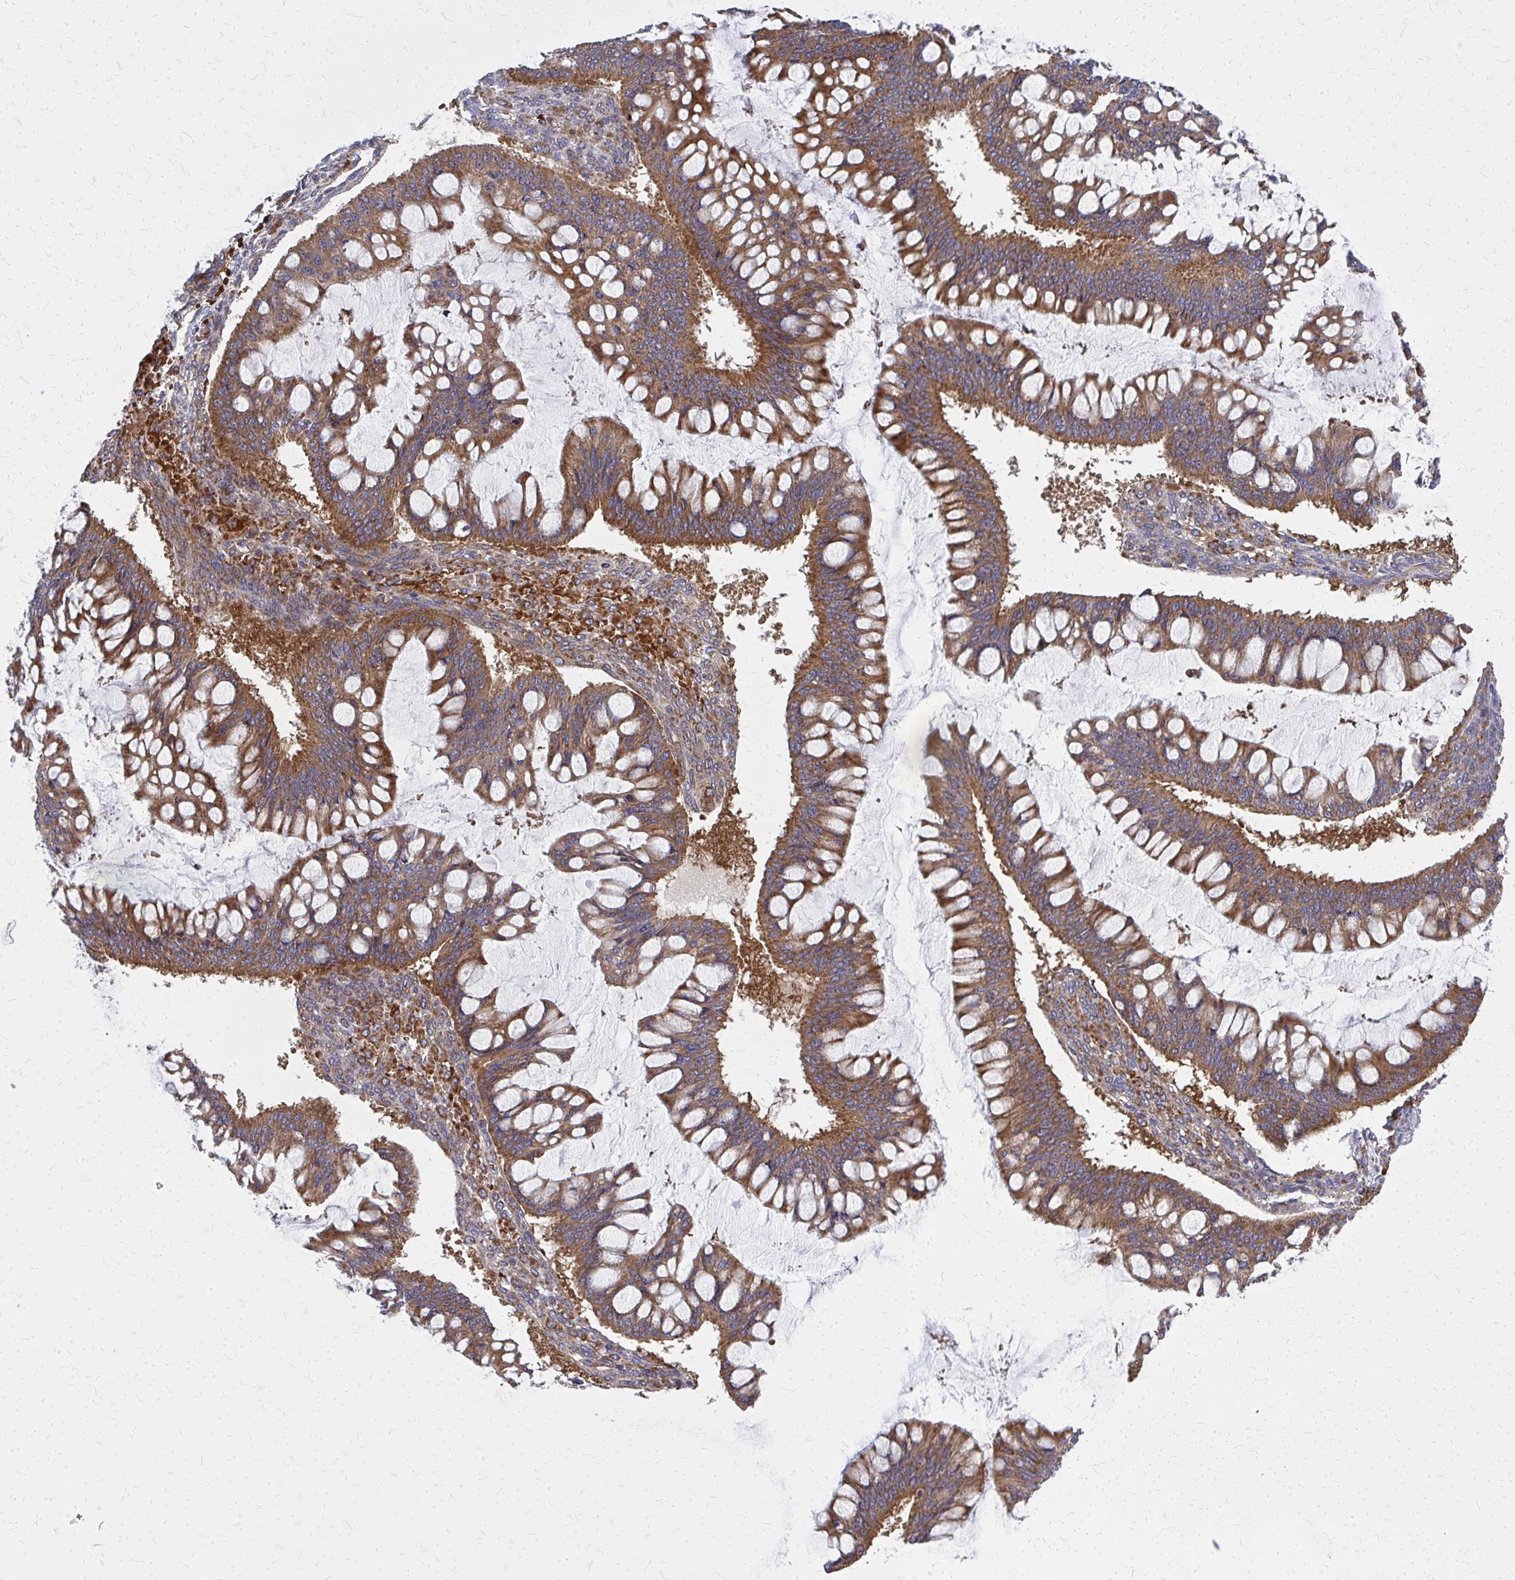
{"staining": {"intensity": "moderate", "quantity": ">75%", "location": "cytoplasmic/membranous"}, "tissue": "ovarian cancer", "cell_type": "Tumor cells", "image_type": "cancer", "snomed": [{"axis": "morphology", "description": "Cystadenocarcinoma, mucinous, NOS"}, {"axis": "topography", "description": "Ovary"}], "caption": "DAB (3,3'-diaminobenzidine) immunohistochemical staining of human ovarian cancer demonstrates moderate cytoplasmic/membranous protein expression in approximately >75% of tumor cells.", "gene": "PDK4", "patient": {"sex": "female", "age": 73}}